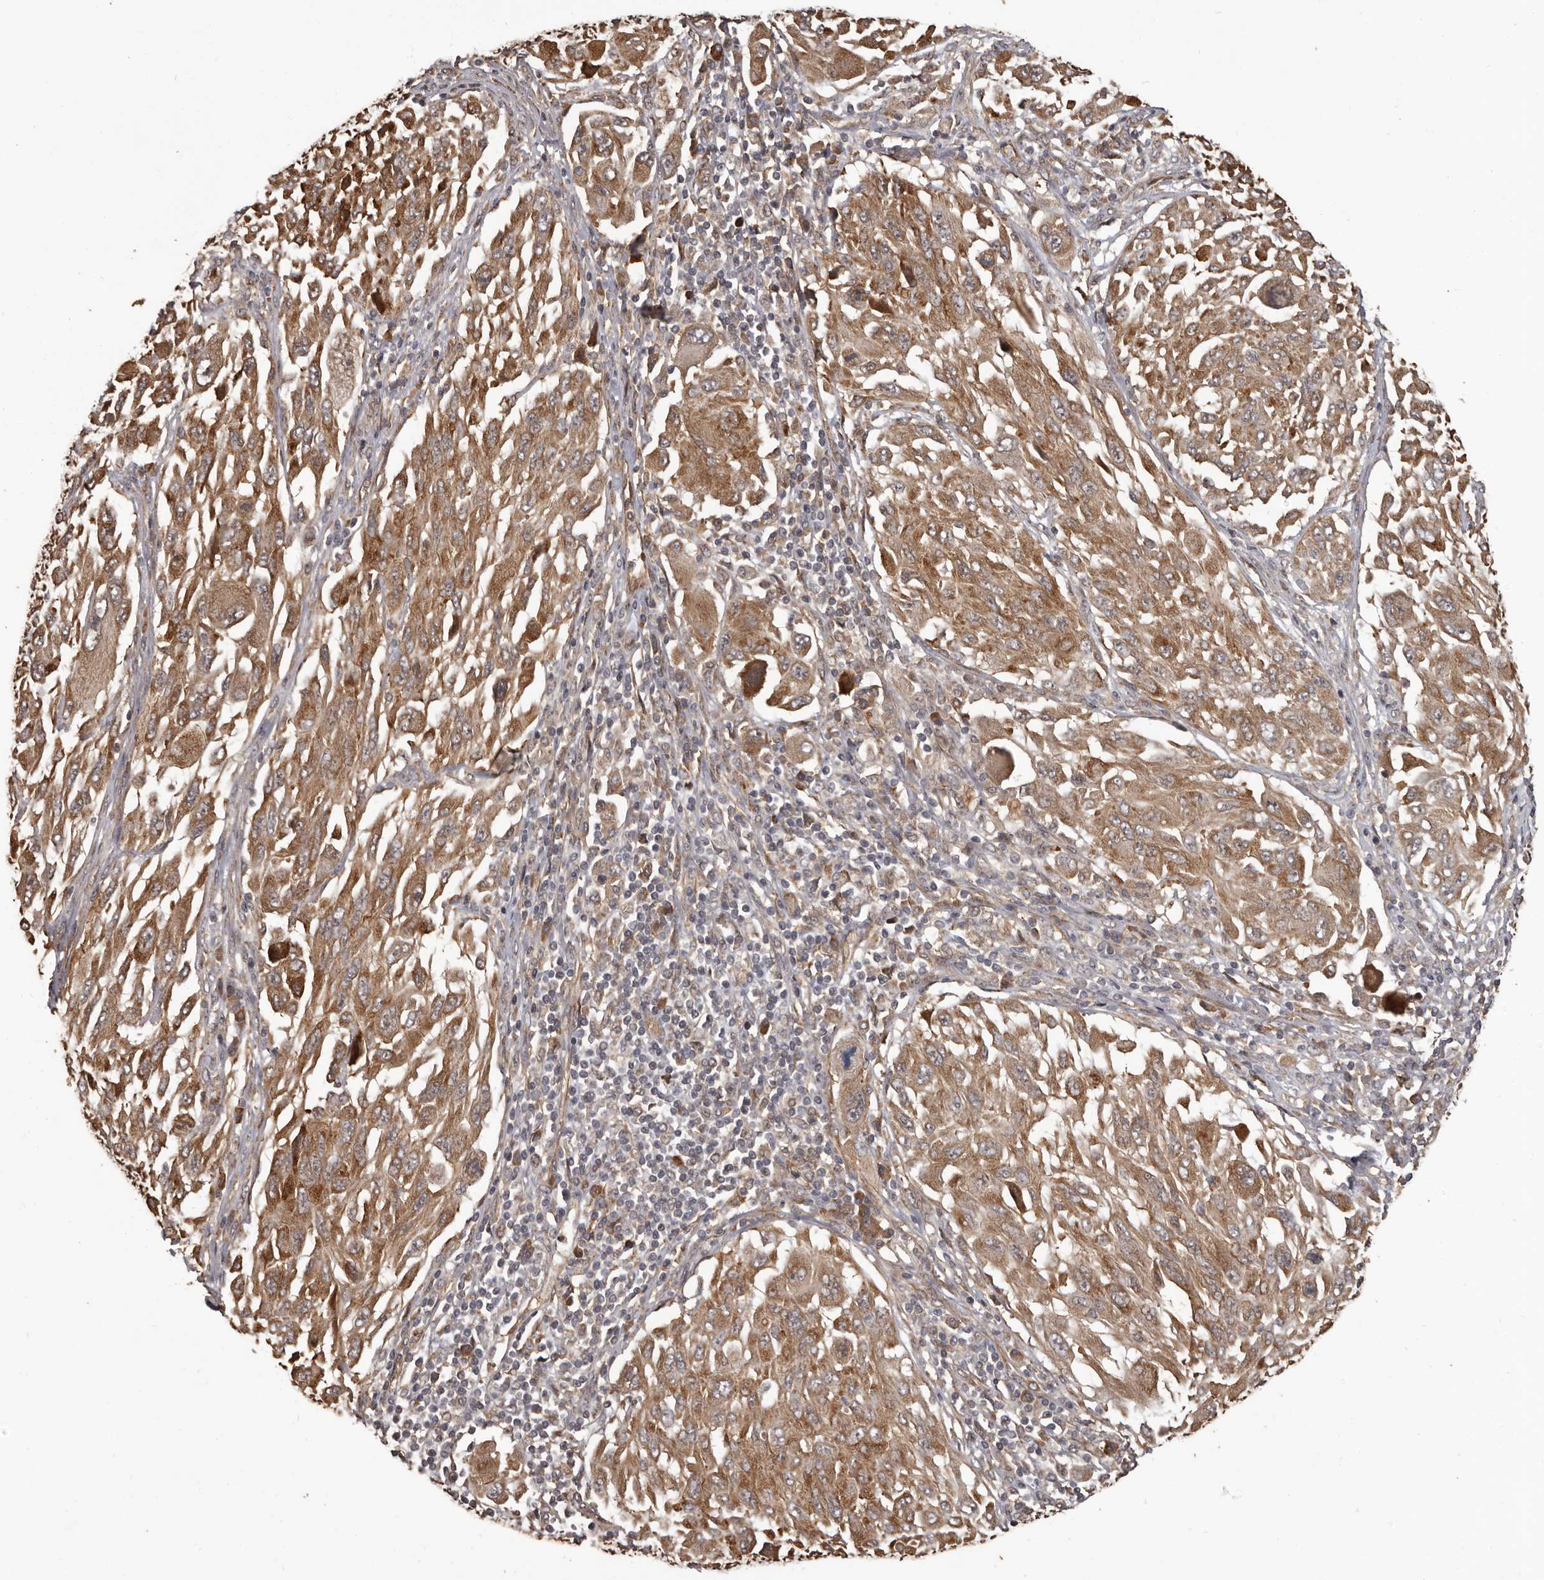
{"staining": {"intensity": "moderate", "quantity": ">75%", "location": "cytoplasmic/membranous"}, "tissue": "melanoma", "cell_type": "Tumor cells", "image_type": "cancer", "snomed": [{"axis": "morphology", "description": "Malignant melanoma, NOS"}, {"axis": "topography", "description": "Skin"}], "caption": "This is an image of IHC staining of malignant melanoma, which shows moderate positivity in the cytoplasmic/membranous of tumor cells.", "gene": "SLITRK6", "patient": {"sex": "female", "age": 91}}